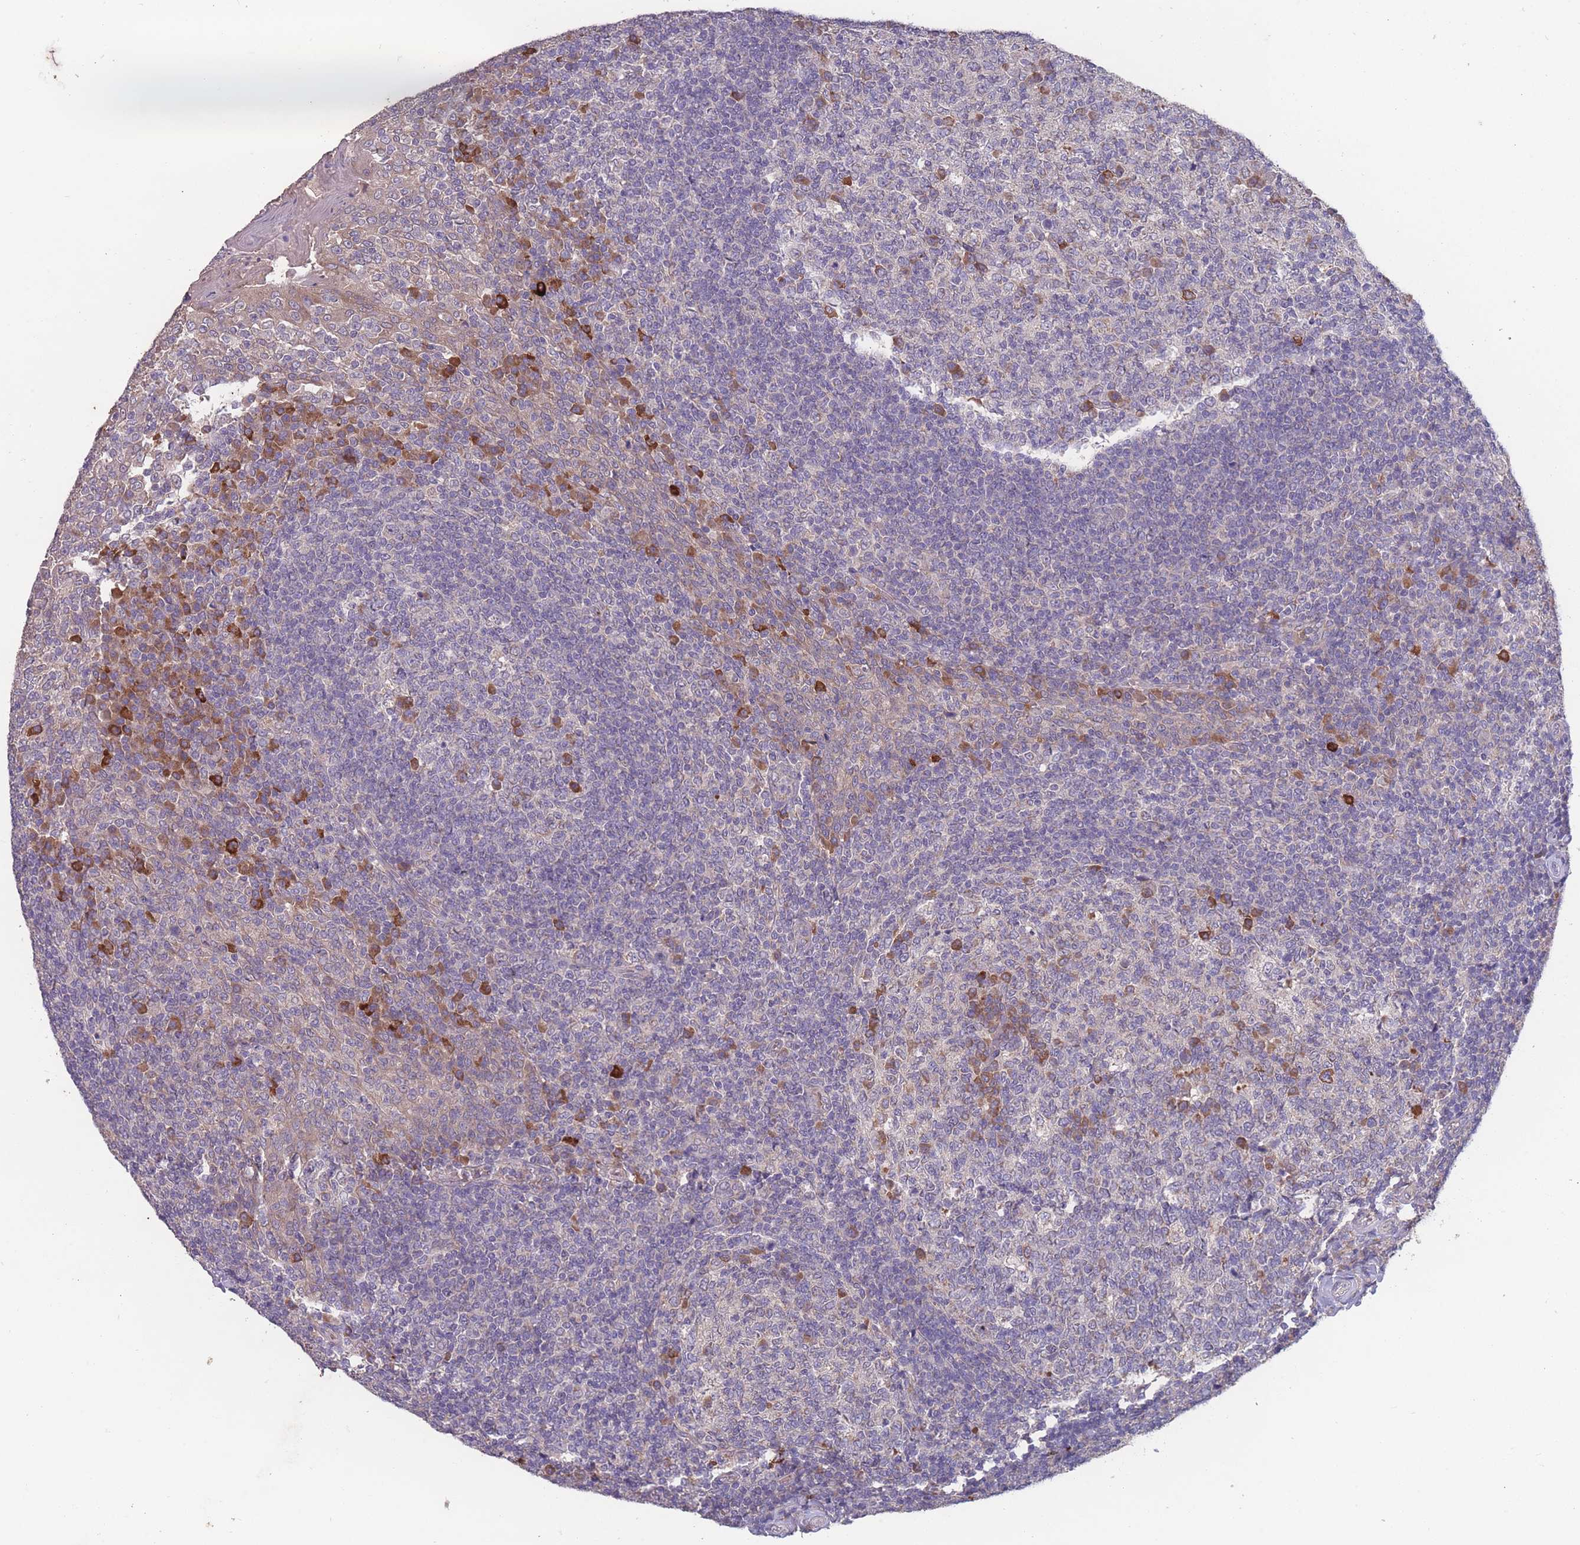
{"staining": {"intensity": "moderate", "quantity": "<25%", "location": "cytoplasmic/membranous"}, "tissue": "tonsil", "cell_type": "Germinal center cells", "image_type": "normal", "snomed": [{"axis": "morphology", "description": "Normal tissue, NOS"}, {"axis": "topography", "description": "Tonsil"}], "caption": "This is a photomicrograph of IHC staining of unremarkable tonsil, which shows moderate staining in the cytoplasmic/membranous of germinal center cells.", "gene": "STIM2", "patient": {"sex": "female", "age": 19}}